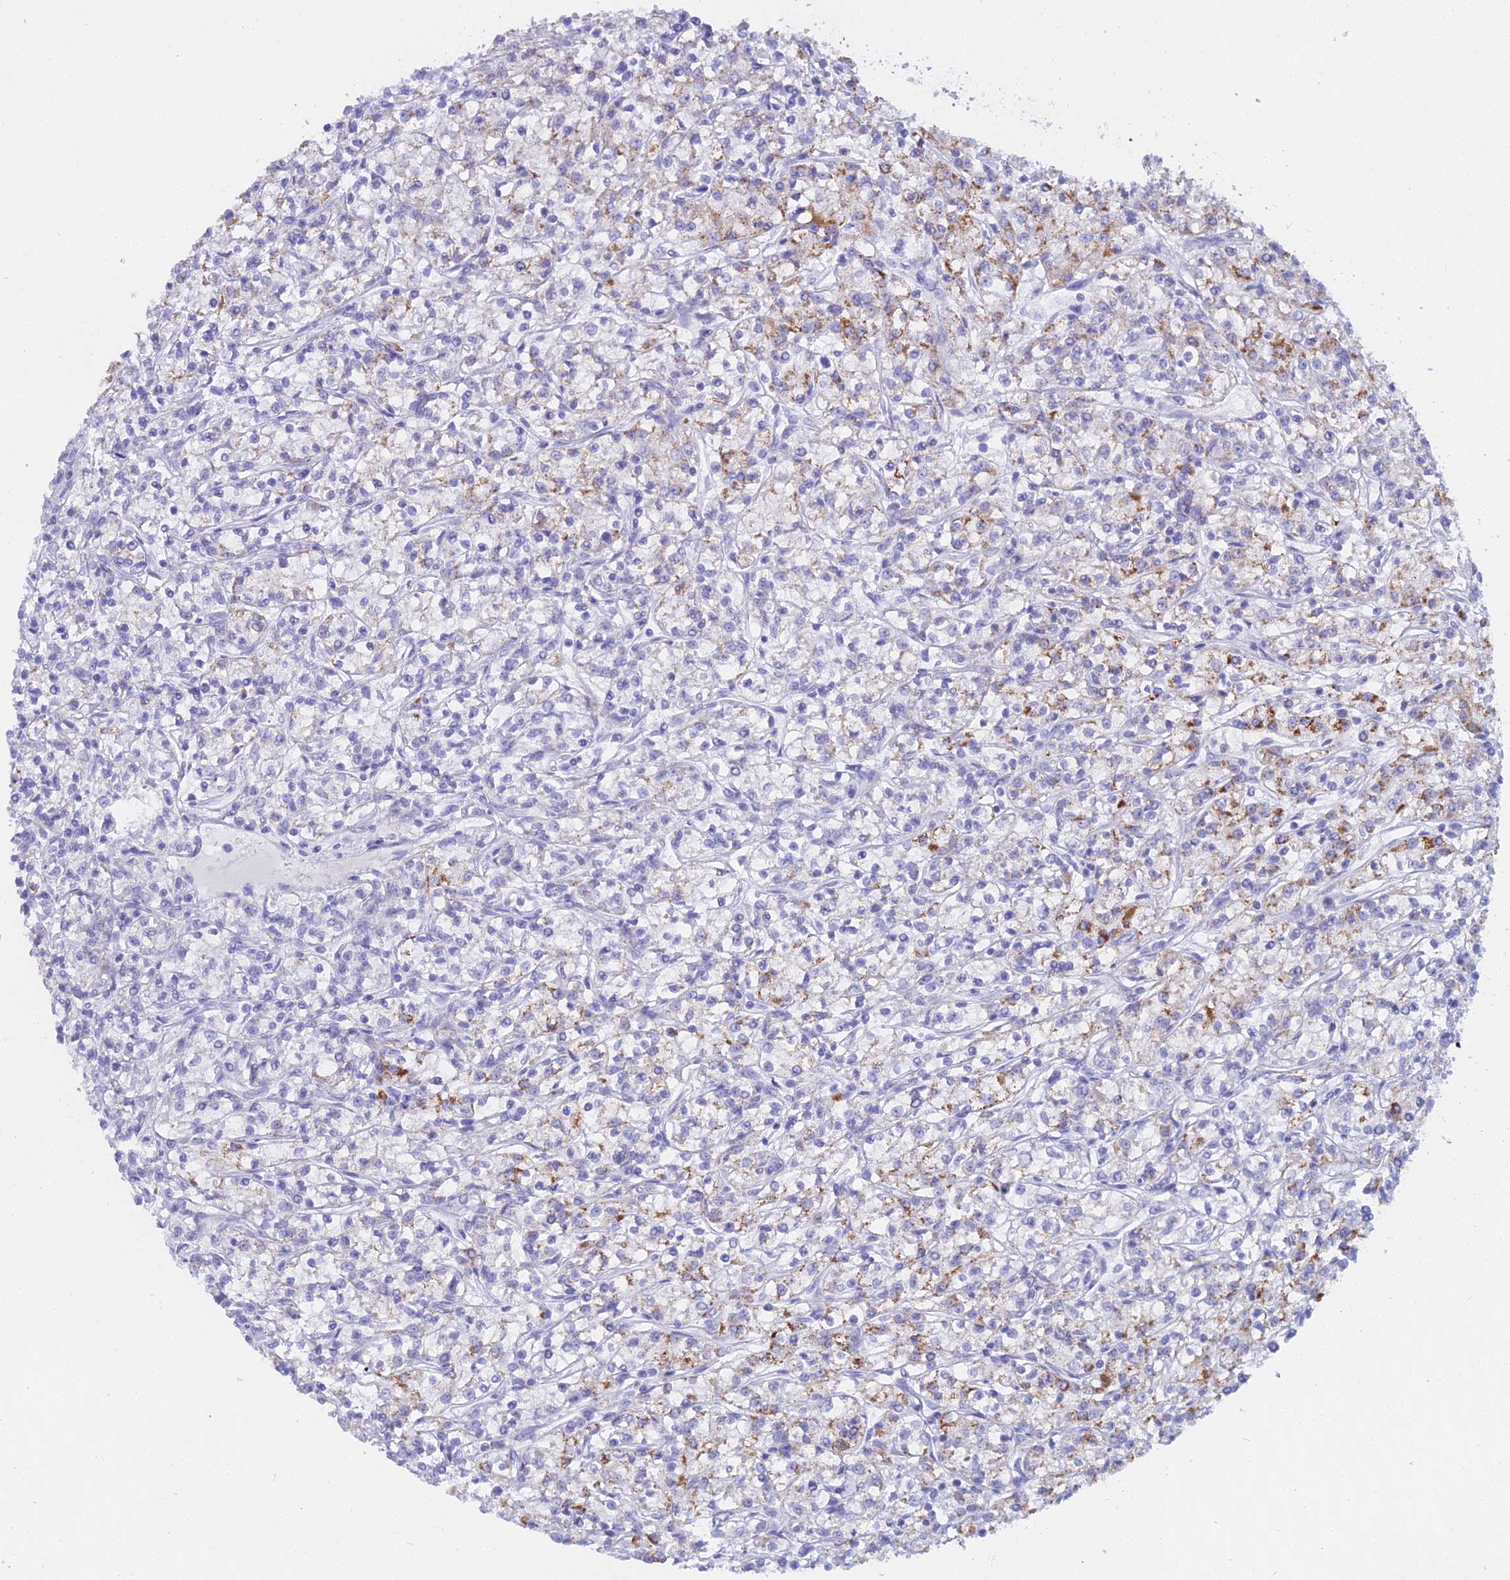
{"staining": {"intensity": "moderate", "quantity": "25%-75%", "location": "cytoplasmic/membranous"}, "tissue": "renal cancer", "cell_type": "Tumor cells", "image_type": "cancer", "snomed": [{"axis": "morphology", "description": "Adenocarcinoma, NOS"}, {"axis": "topography", "description": "Kidney"}], "caption": "Immunohistochemistry (DAB (3,3'-diaminobenzidine)) staining of adenocarcinoma (renal) reveals moderate cytoplasmic/membranous protein staining in about 25%-75% of tumor cells.", "gene": "CGB2", "patient": {"sex": "female", "age": 59}}